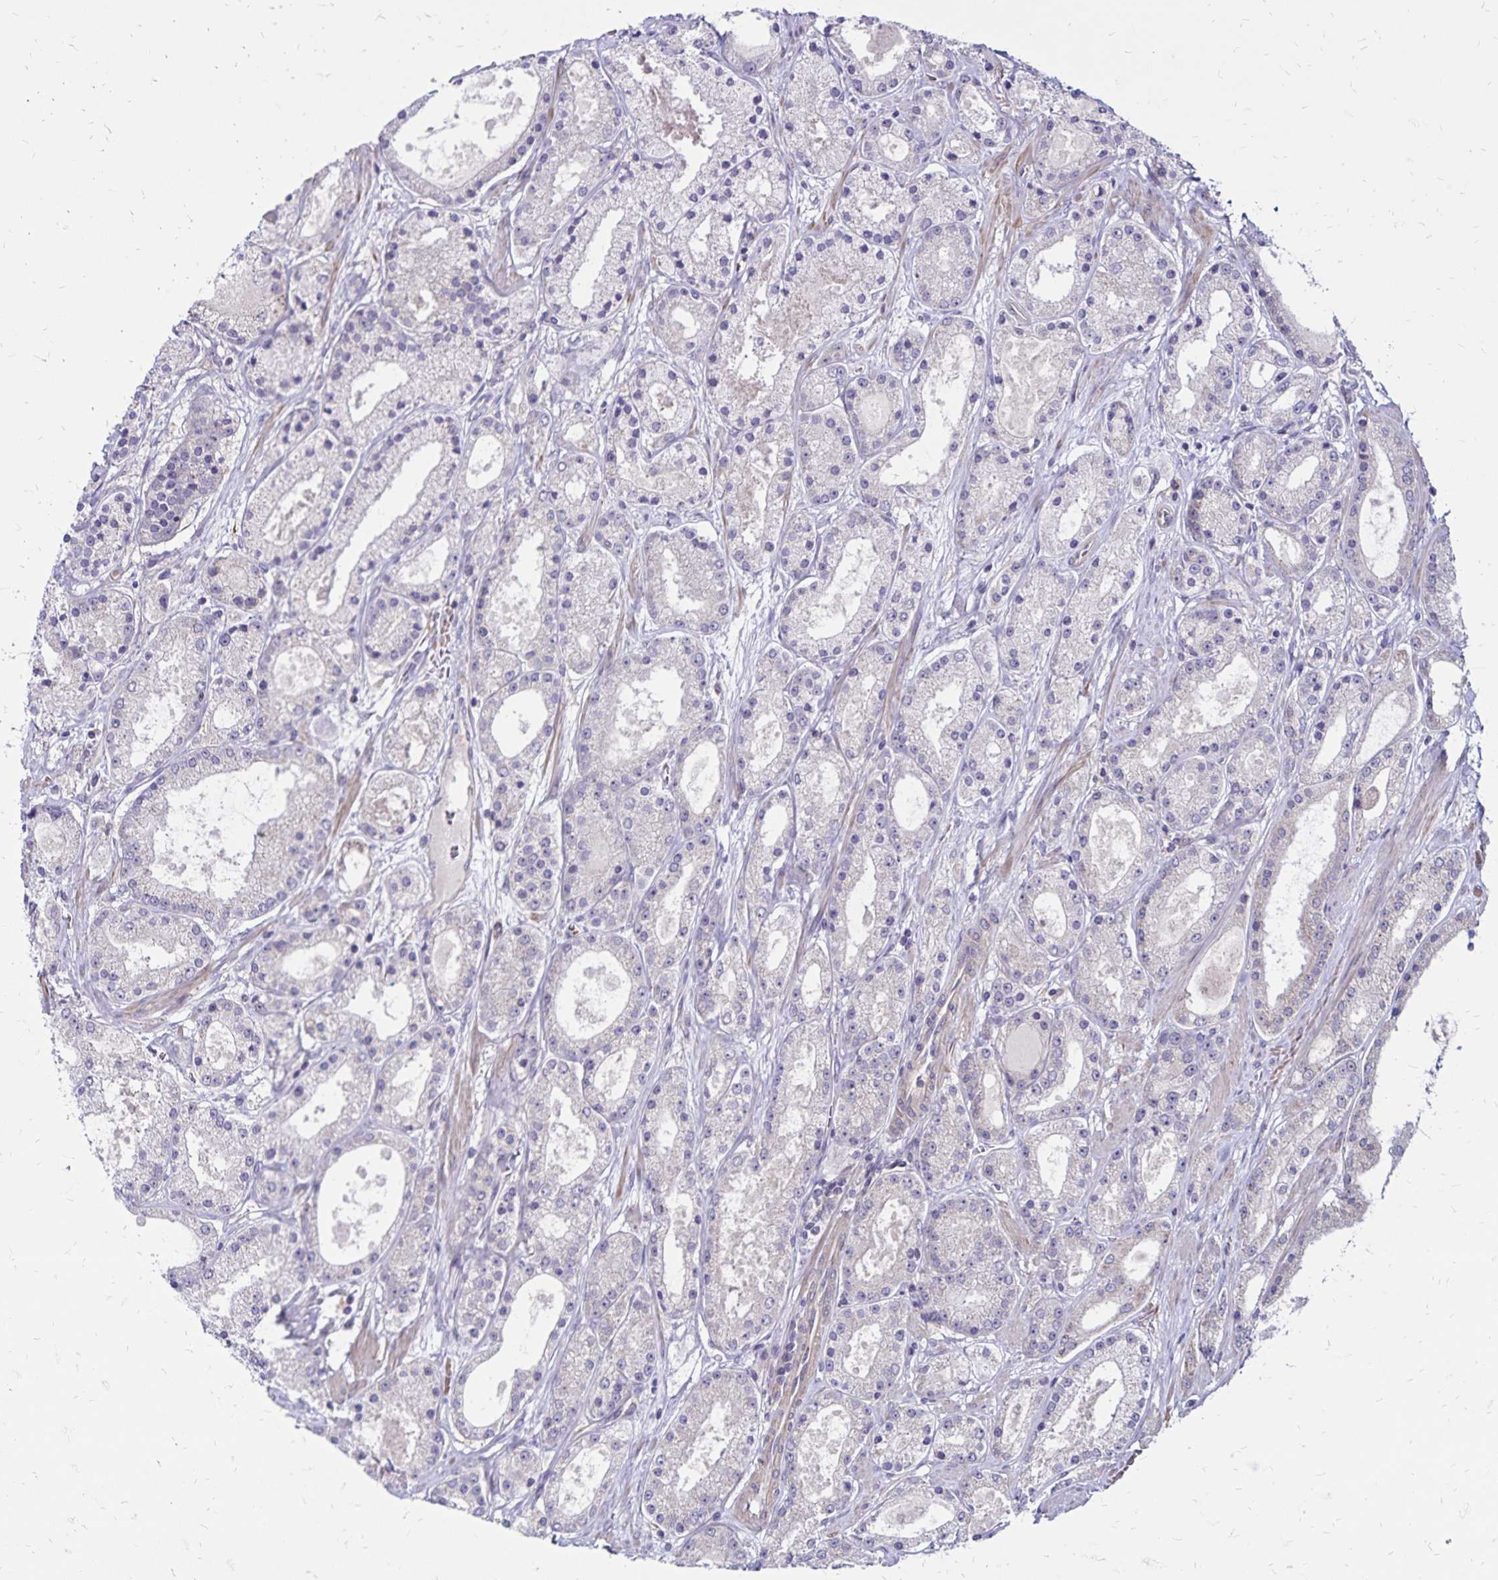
{"staining": {"intensity": "weak", "quantity": "<25%", "location": "cytoplasmic/membranous"}, "tissue": "prostate cancer", "cell_type": "Tumor cells", "image_type": "cancer", "snomed": [{"axis": "morphology", "description": "Adenocarcinoma, High grade"}, {"axis": "topography", "description": "Prostate"}], "caption": "Tumor cells show no significant protein expression in adenocarcinoma (high-grade) (prostate).", "gene": "FSD1", "patient": {"sex": "male", "age": 67}}